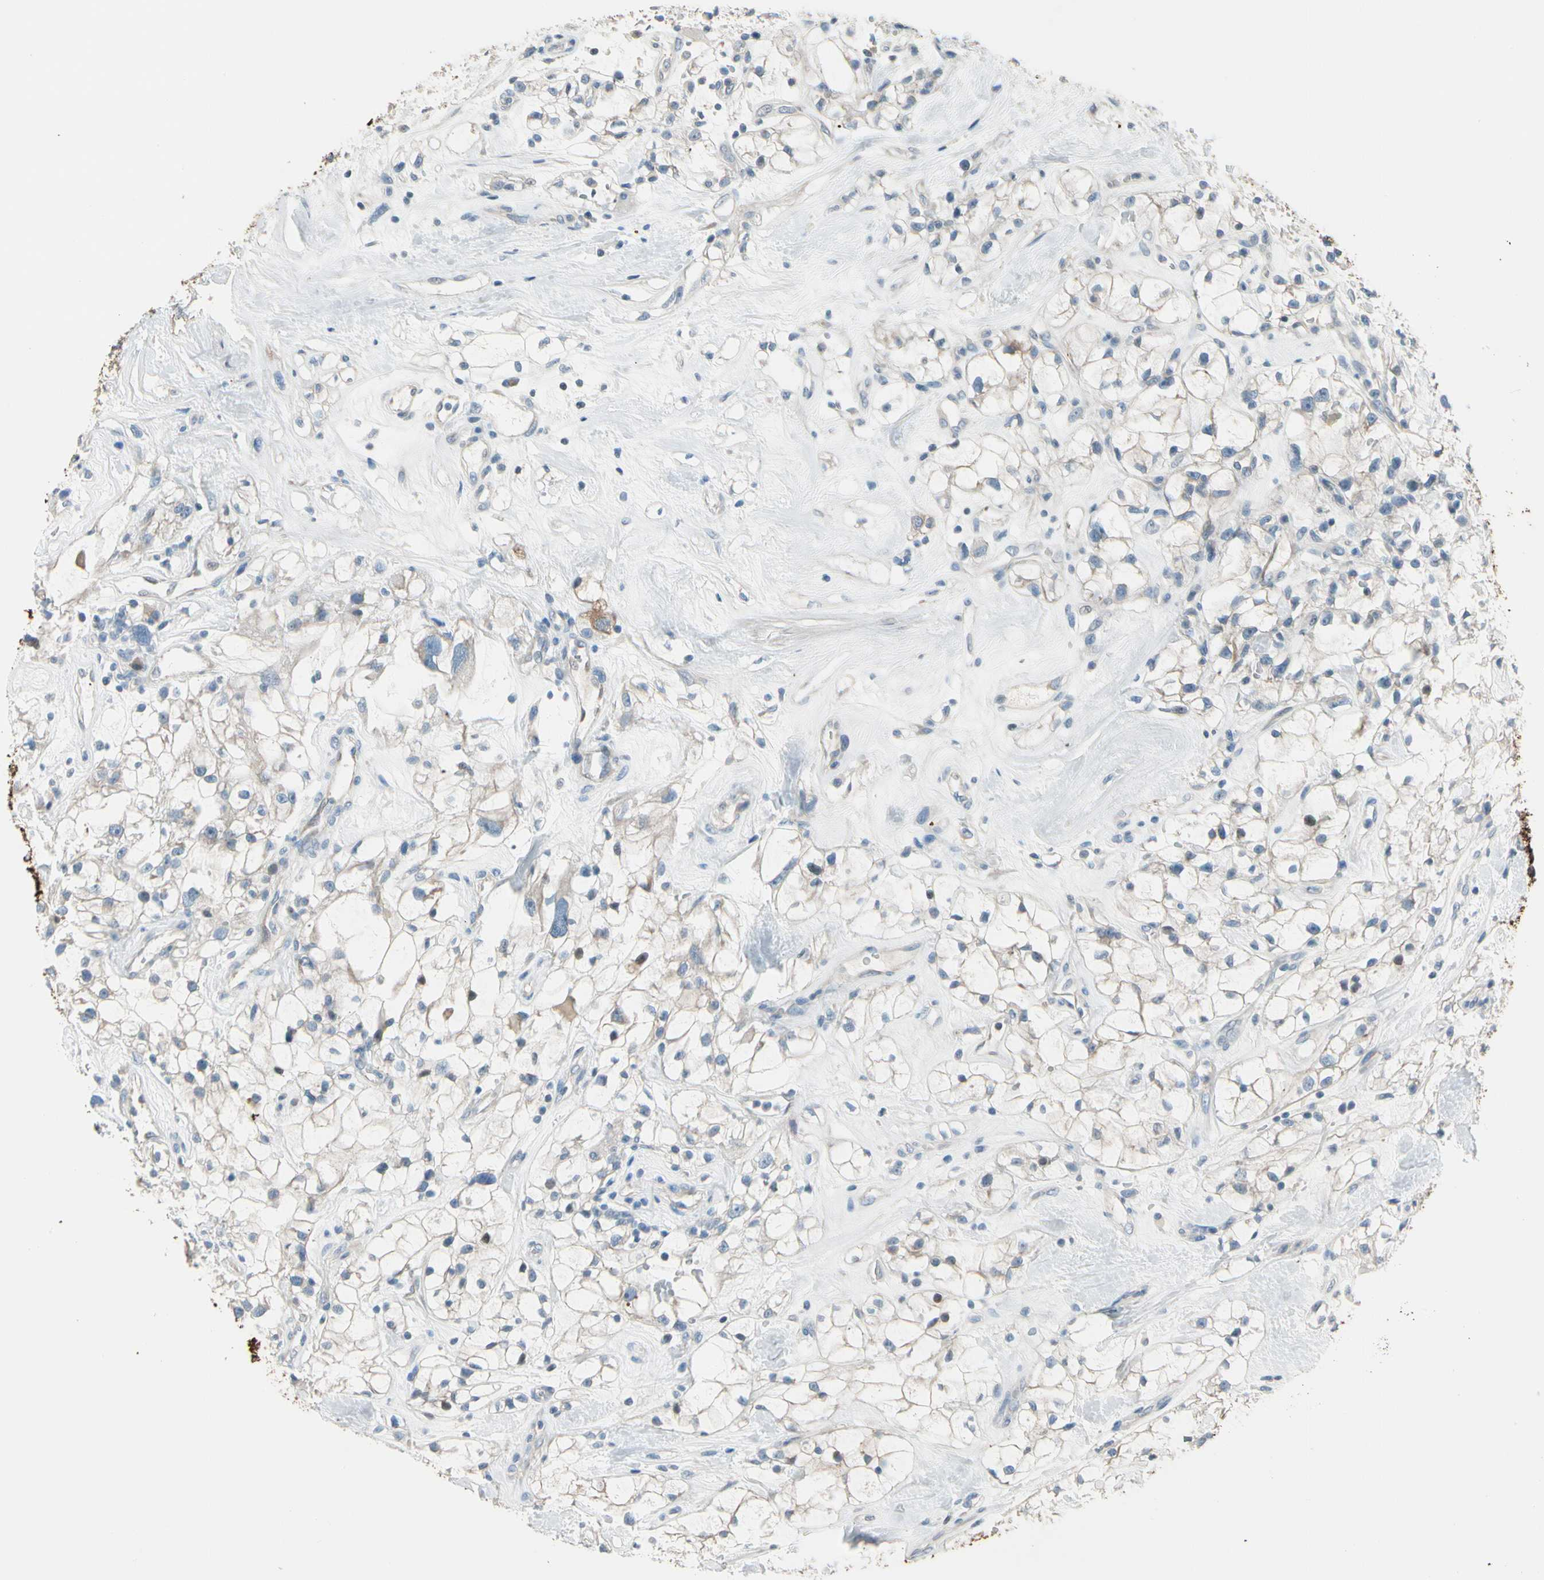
{"staining": {"intensity": "weak", "quantity": "<25%", "location": "cytoplasmic/membranous"}, "tissue": "renal cancer", "cell_type": "Tumor cells", "image_type": "cancer", "snomed": [{"axis": "morphology", "description": "Adenocarcinoma, NOS"}, {"axis": "topography", "description": "Kidney"}], "caption": "High magnification brightfield microscopy of adenocarcinoma (renal) stained with DAB (brown) and counterstained with hematoxylin (blue): tumor cells show no significant expression.", "gene": "STK40", "patient": {"sex": "female", "age": 60}}